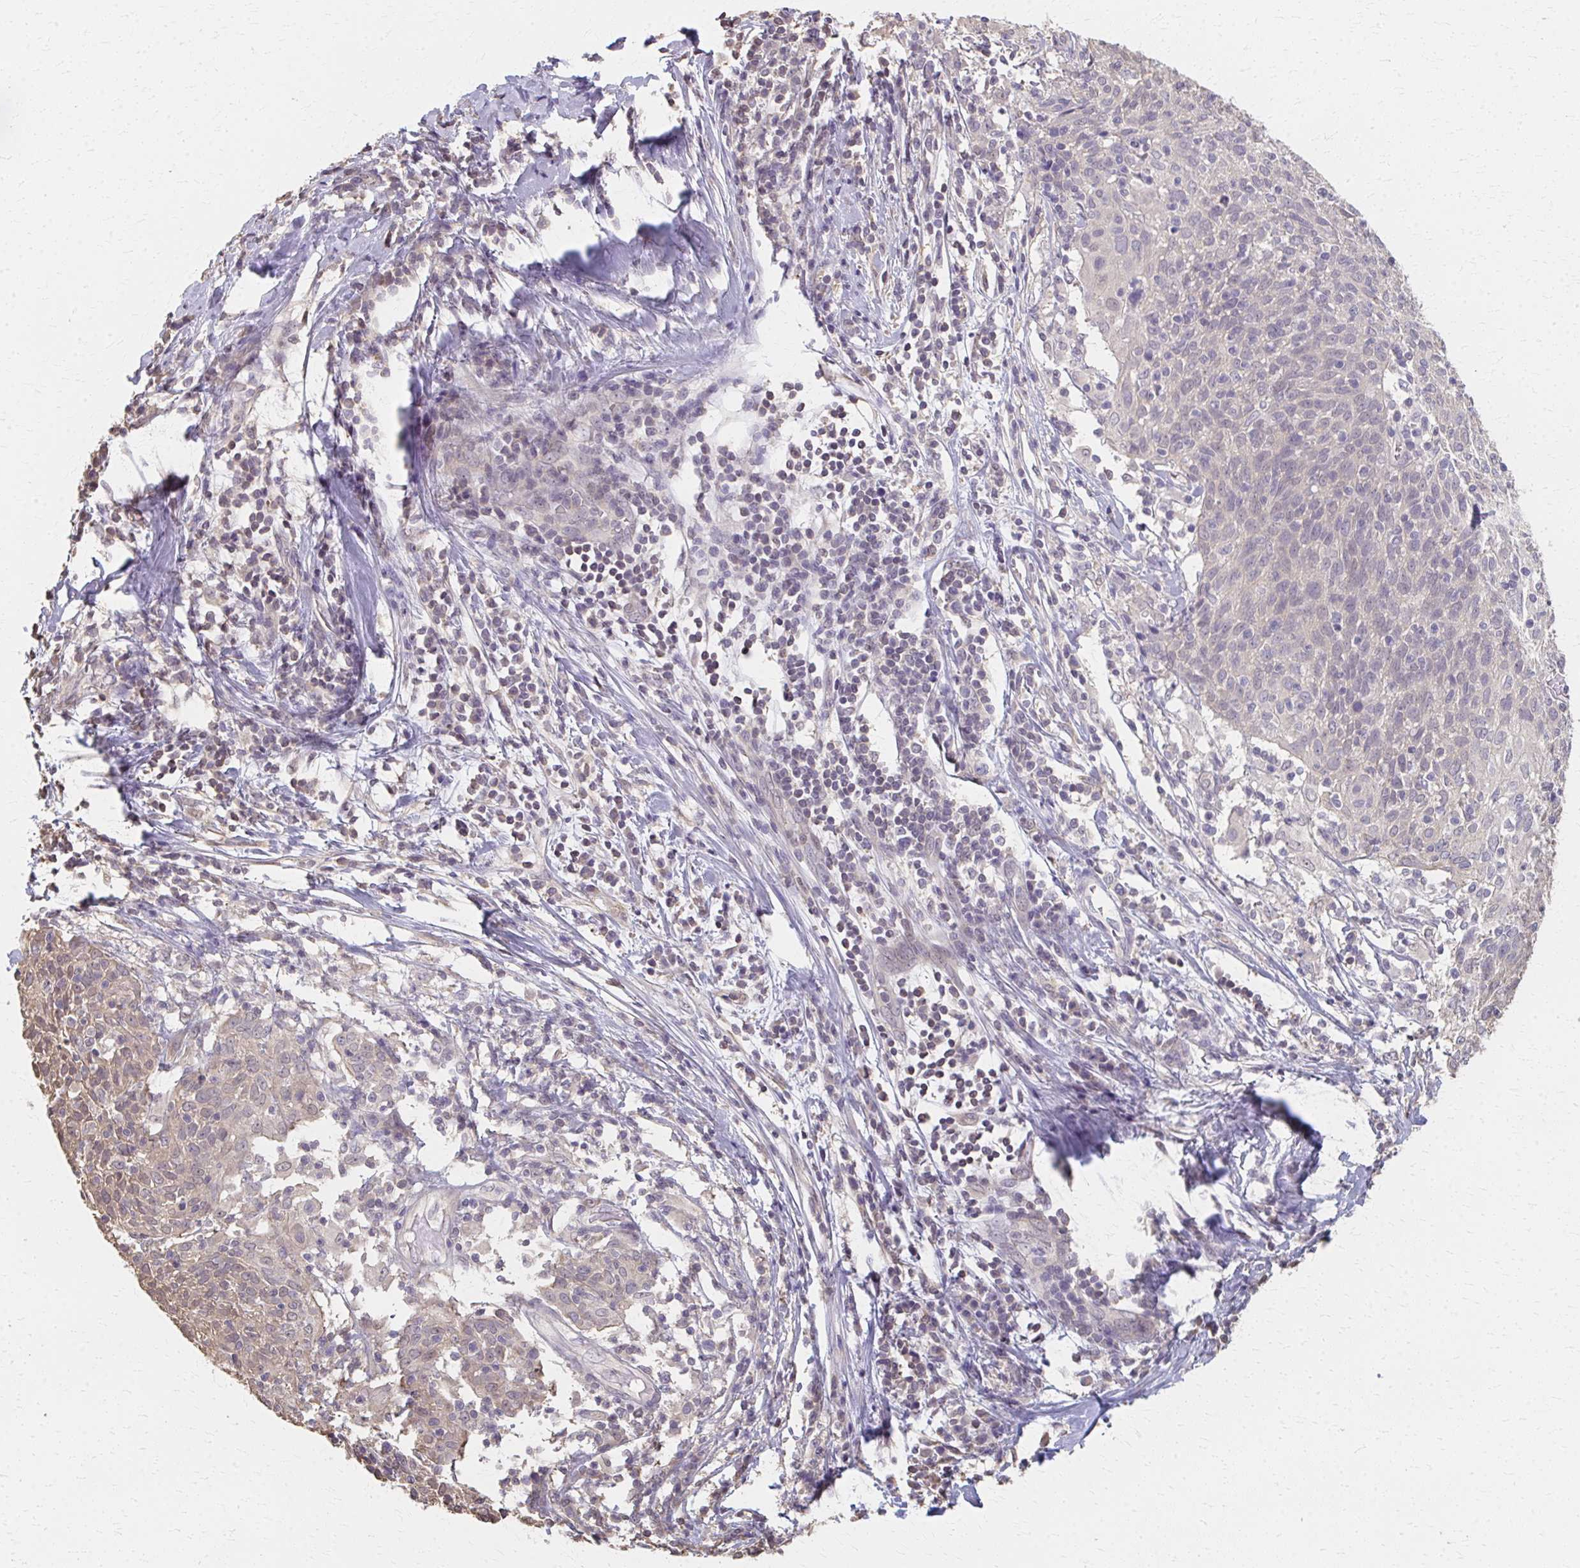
{"staining": {"intensity": "negative", "quantity": "none", "location": "none"}, "tissue": "cervical cancer", "cell_type": "Tumor cells", "image_type": "cancer", "snomed": [{"axis": "morphology", "description": "Squamous cell carcinoma, NOS"}, {"axis": "topography", "description": "Cervix"}], "caption": "Immunohistochemistry micrograph of neoplastic tissue: cervical squamous cell carcinoma stained with DAB (3,3'-diaminobenzidine) demonstrates no significant protein positivity in tumor cells. Nuclei are stained in blue.", "gene": "RABGAP1L", "patient": {"sex": "female", "age": 52}}